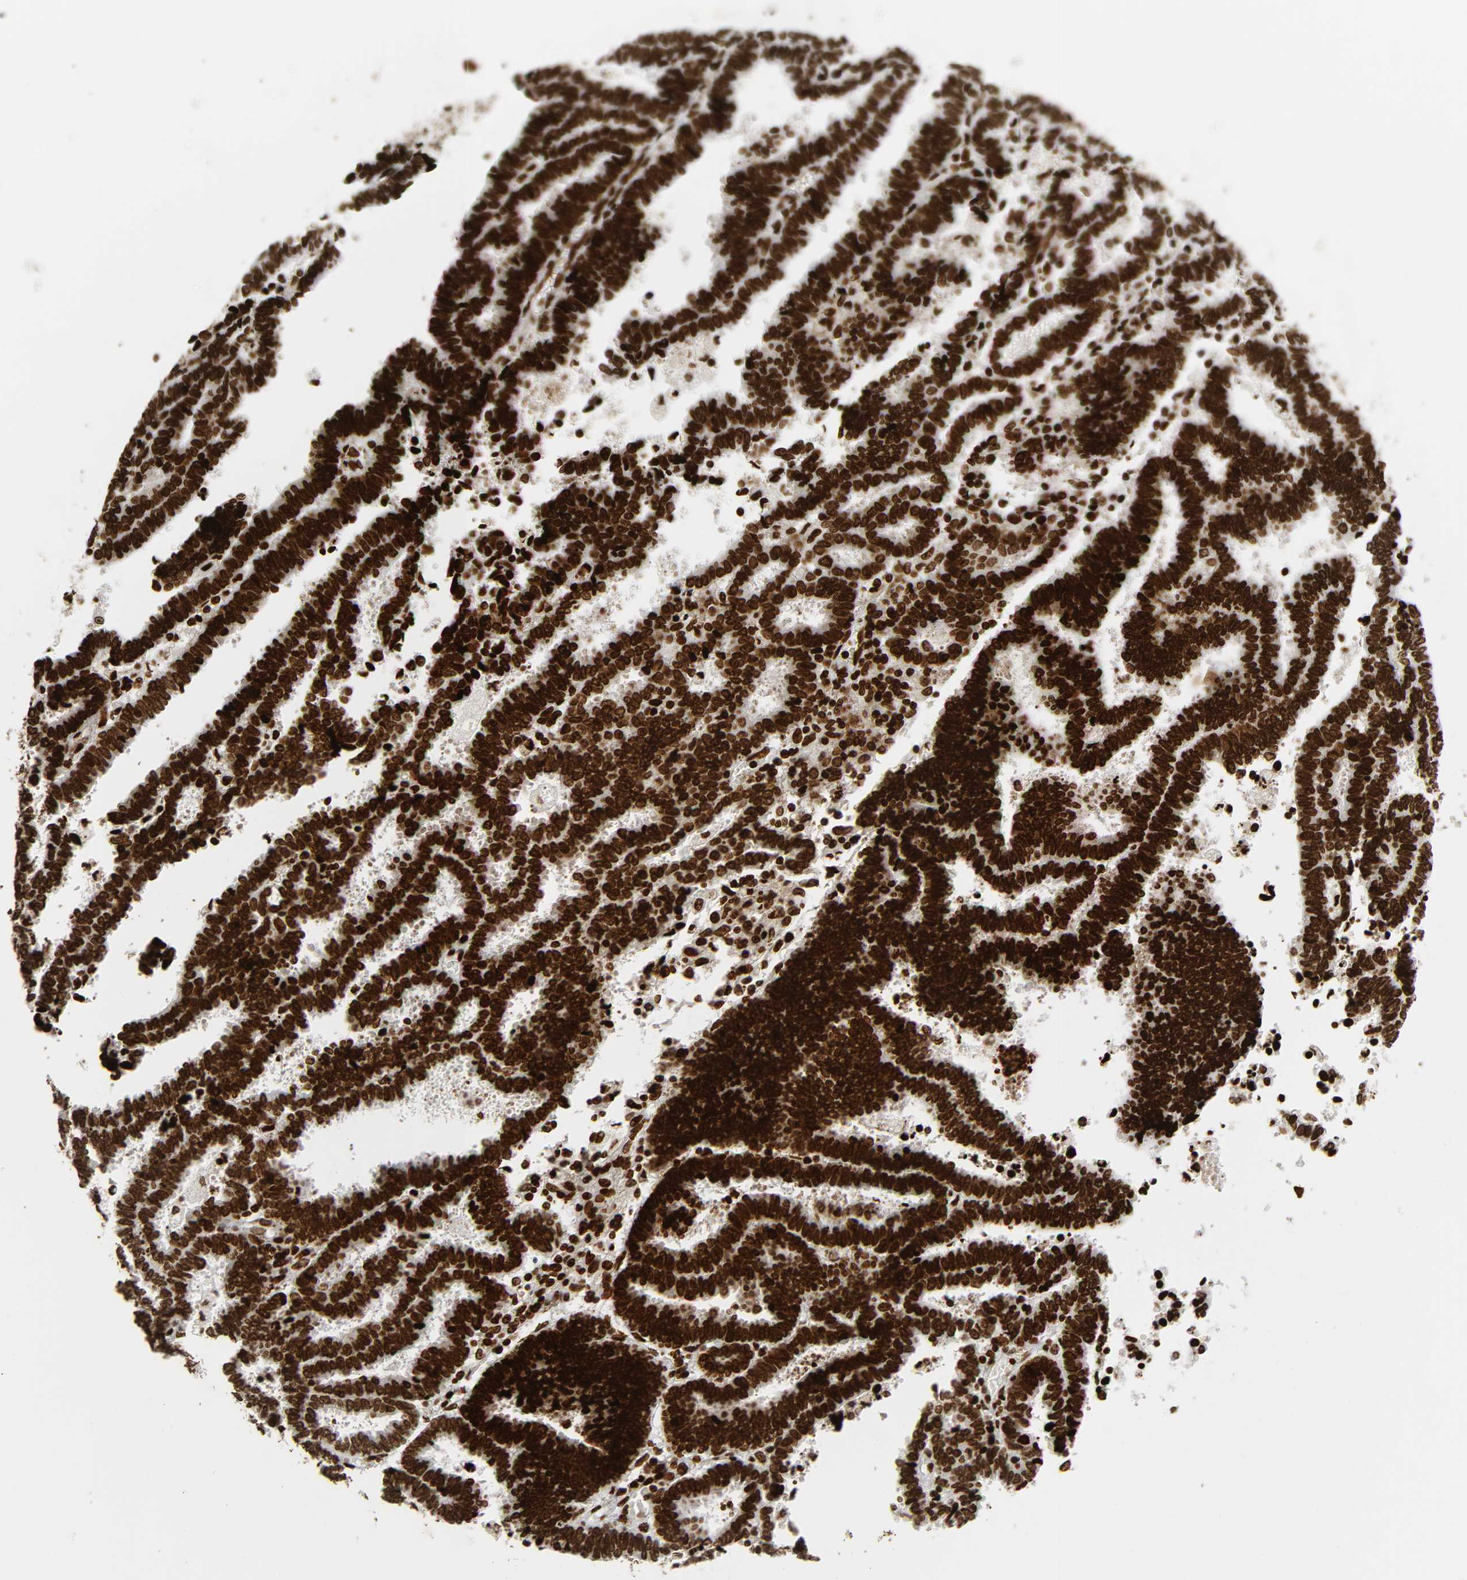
{"staining": {"intensity": "strong", "quantity": ">75%", "location": "nuclear"}, "tissue": "endometrial cancer", "cell_type": "Tumor cells", "image_type": "cancer", "snomed": [{"axis": "morphology", "description": "Adenocarcinoma, NOS"}, {"axis": "topography", "description": "Uterus"}], "caption": "Strong nuclear staining for a protein is seen in approximately >75% of tumor cells of endometrial cancer (adenocarcinoma) using IHC.", "gene": "RXRA", "patient": {"sex": "female", "age": 83}}